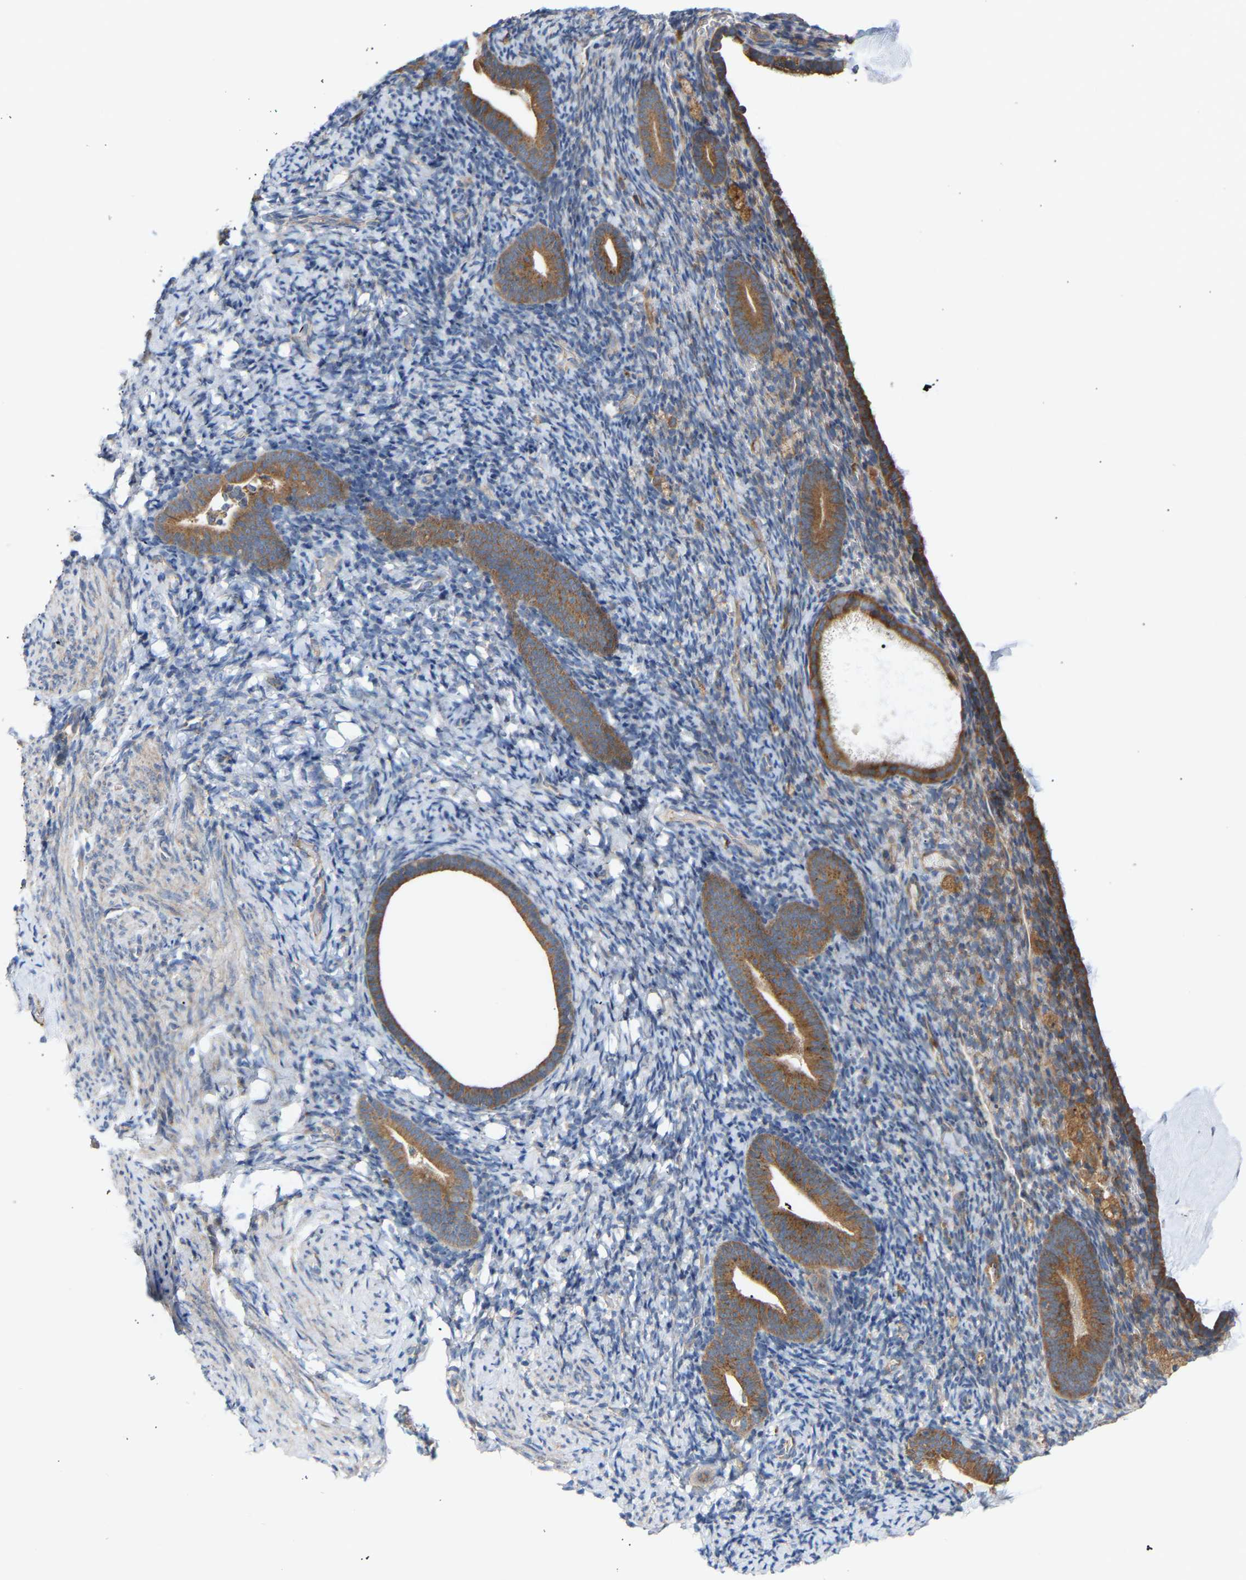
{"staining": {"intensity": "negative", "quantity": "none", "location": "none"}, "tissue": "endometrium", "cell_type": "Cells in endometrial stroma", "image_type": "normal", "snomed": [{"axis": "morphology", "description": "Normal tissue, NOS"}, {"axis": "topography", "description": "Endometrium"}], "caption": "DAB immunohistochemical staining of normal human endometrium demonstrates no significant positivity in cells in endometrial stroma.", "gene": "GCN1", "patient": {"sex": "female", "age": 51}}